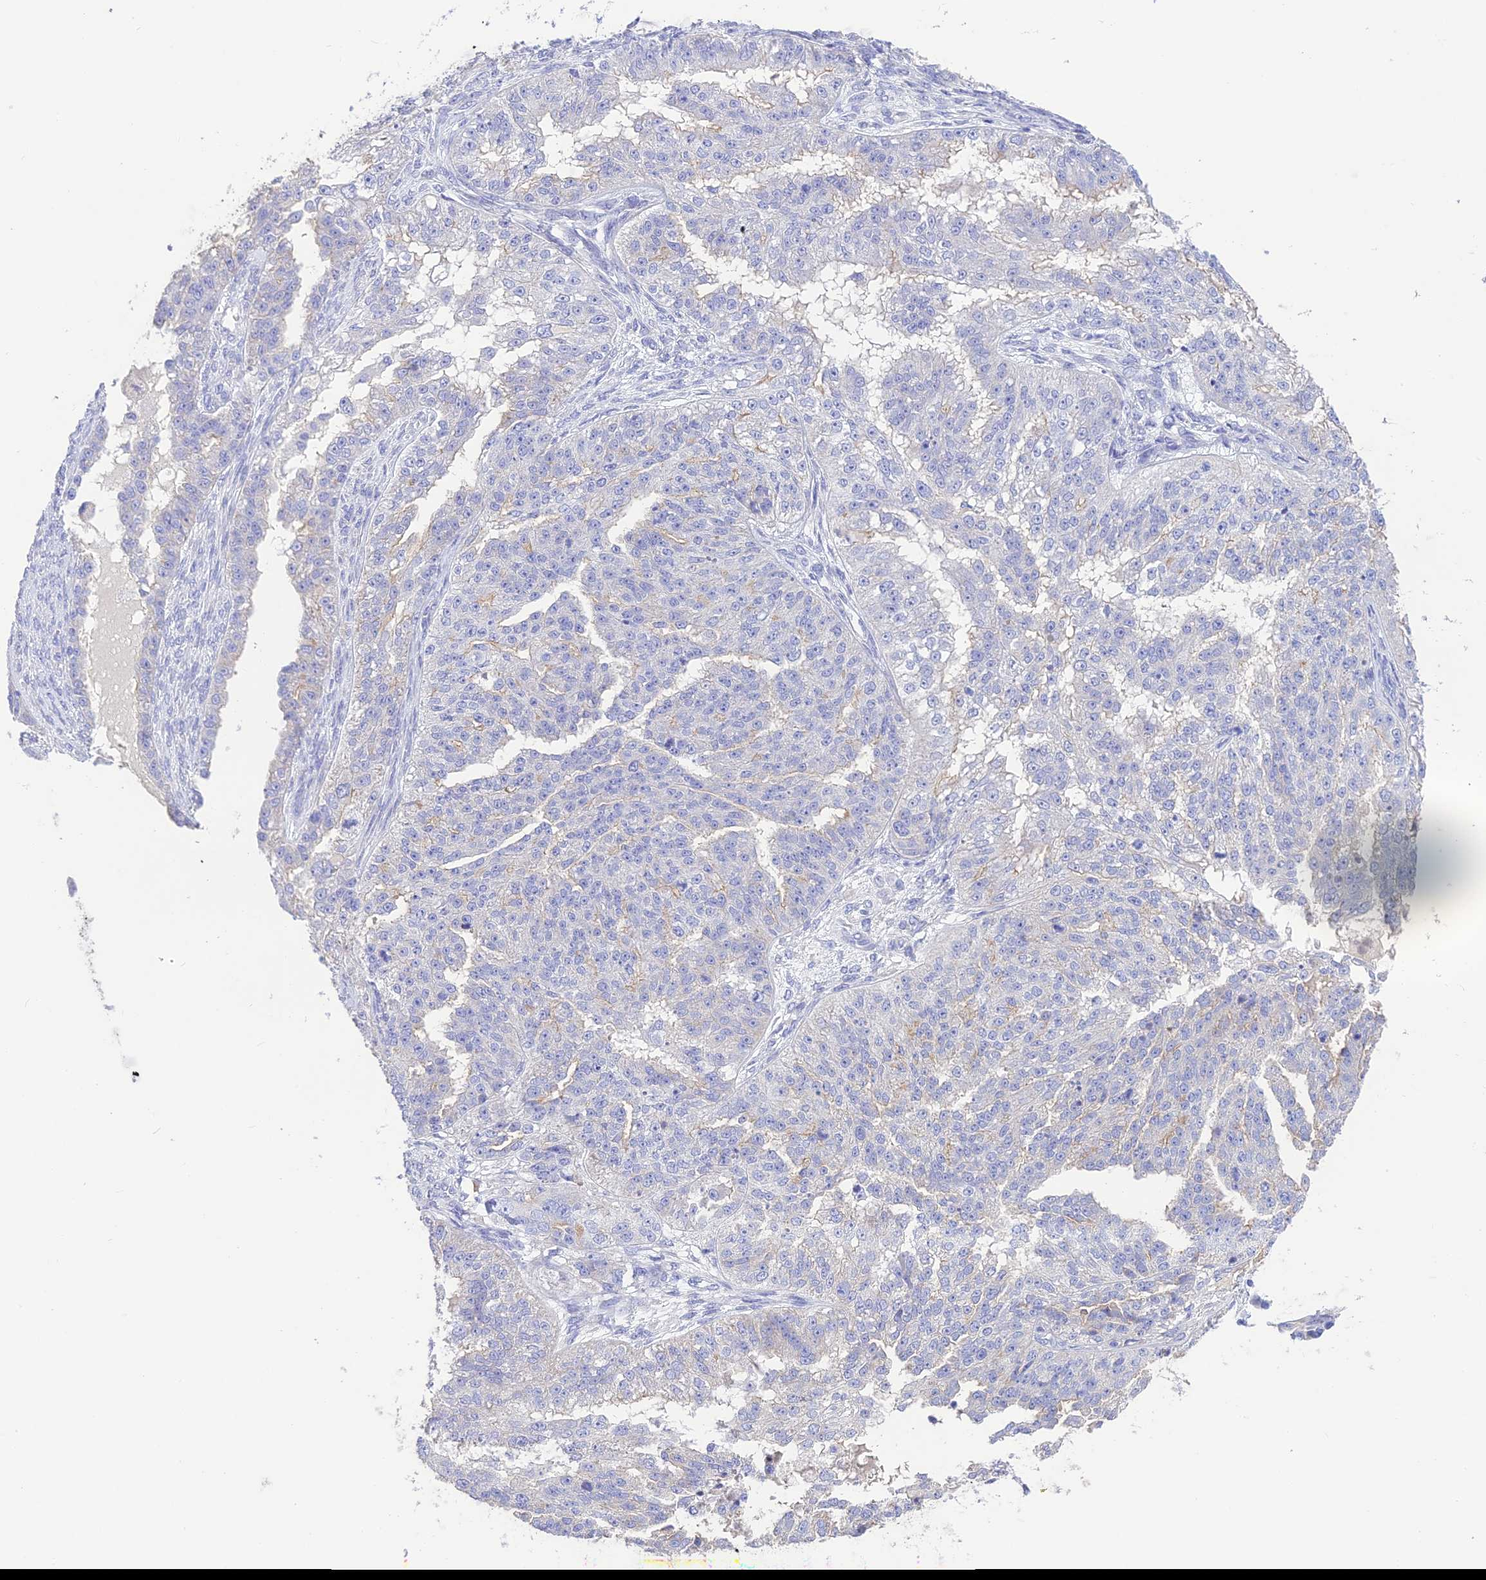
{"staining": {"intensity": "negative", "quantity": "none", "location": "none"}, "tissue": "ovarian cancer", "cell_type": "Tumor cells", "image_type": "cancer", "snomed": [{"axis": "morphology", "description": "Cystadenocarcinoma, serous, NOS"}, {"axis": "topography", "description": "Ovary"}], "caption": "High power microscopy histopathology image of an IHC histopathology image of serous cystadenocarcinoma (ovarian), revealing no significant staining in tumor cells.", "gene": "HSD17B2", "patient": {"sex": "female", "age": 58}}